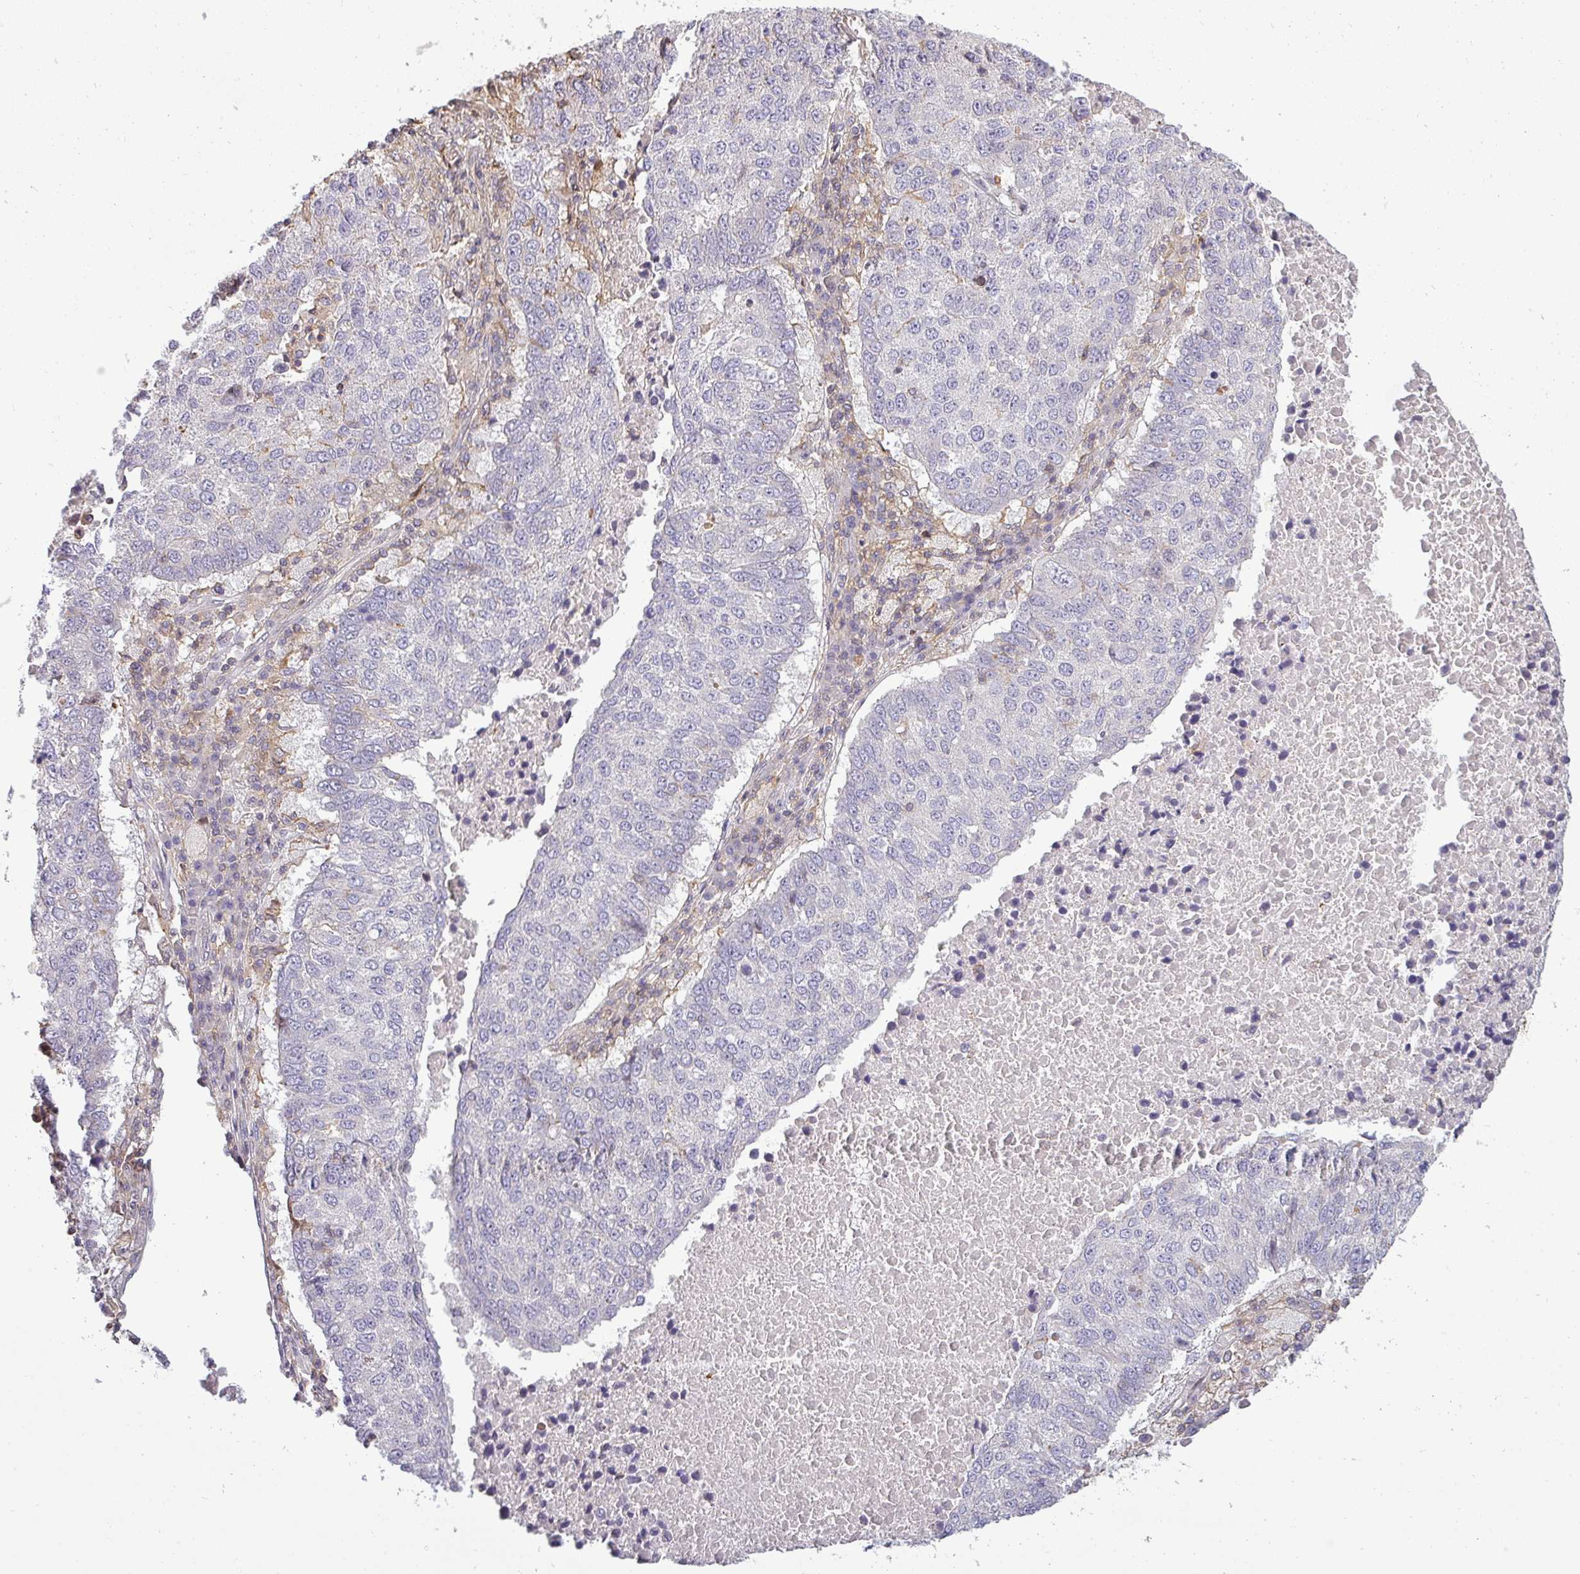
{"staining": {"intensity": "negative", "quantity": "none", "location": "none"}, "tissue": "lung cancer", "cell_type": "Tumor cells", "image_type": "cancer", "snomed": [{"axis": "morphology", "description": "Squamous cell carcinoma, NOS"}, {"axis": "topography", "description": "Lung"}], "caption": "High power microscopy micrograph of an immunohistochemistry (IHC) histopathology image of lung squamous cell carcinoma, revealing no significant positivity in tumor cells.", "gene": "ZNF835", "patient": {"sex": "male", "age": 73}}